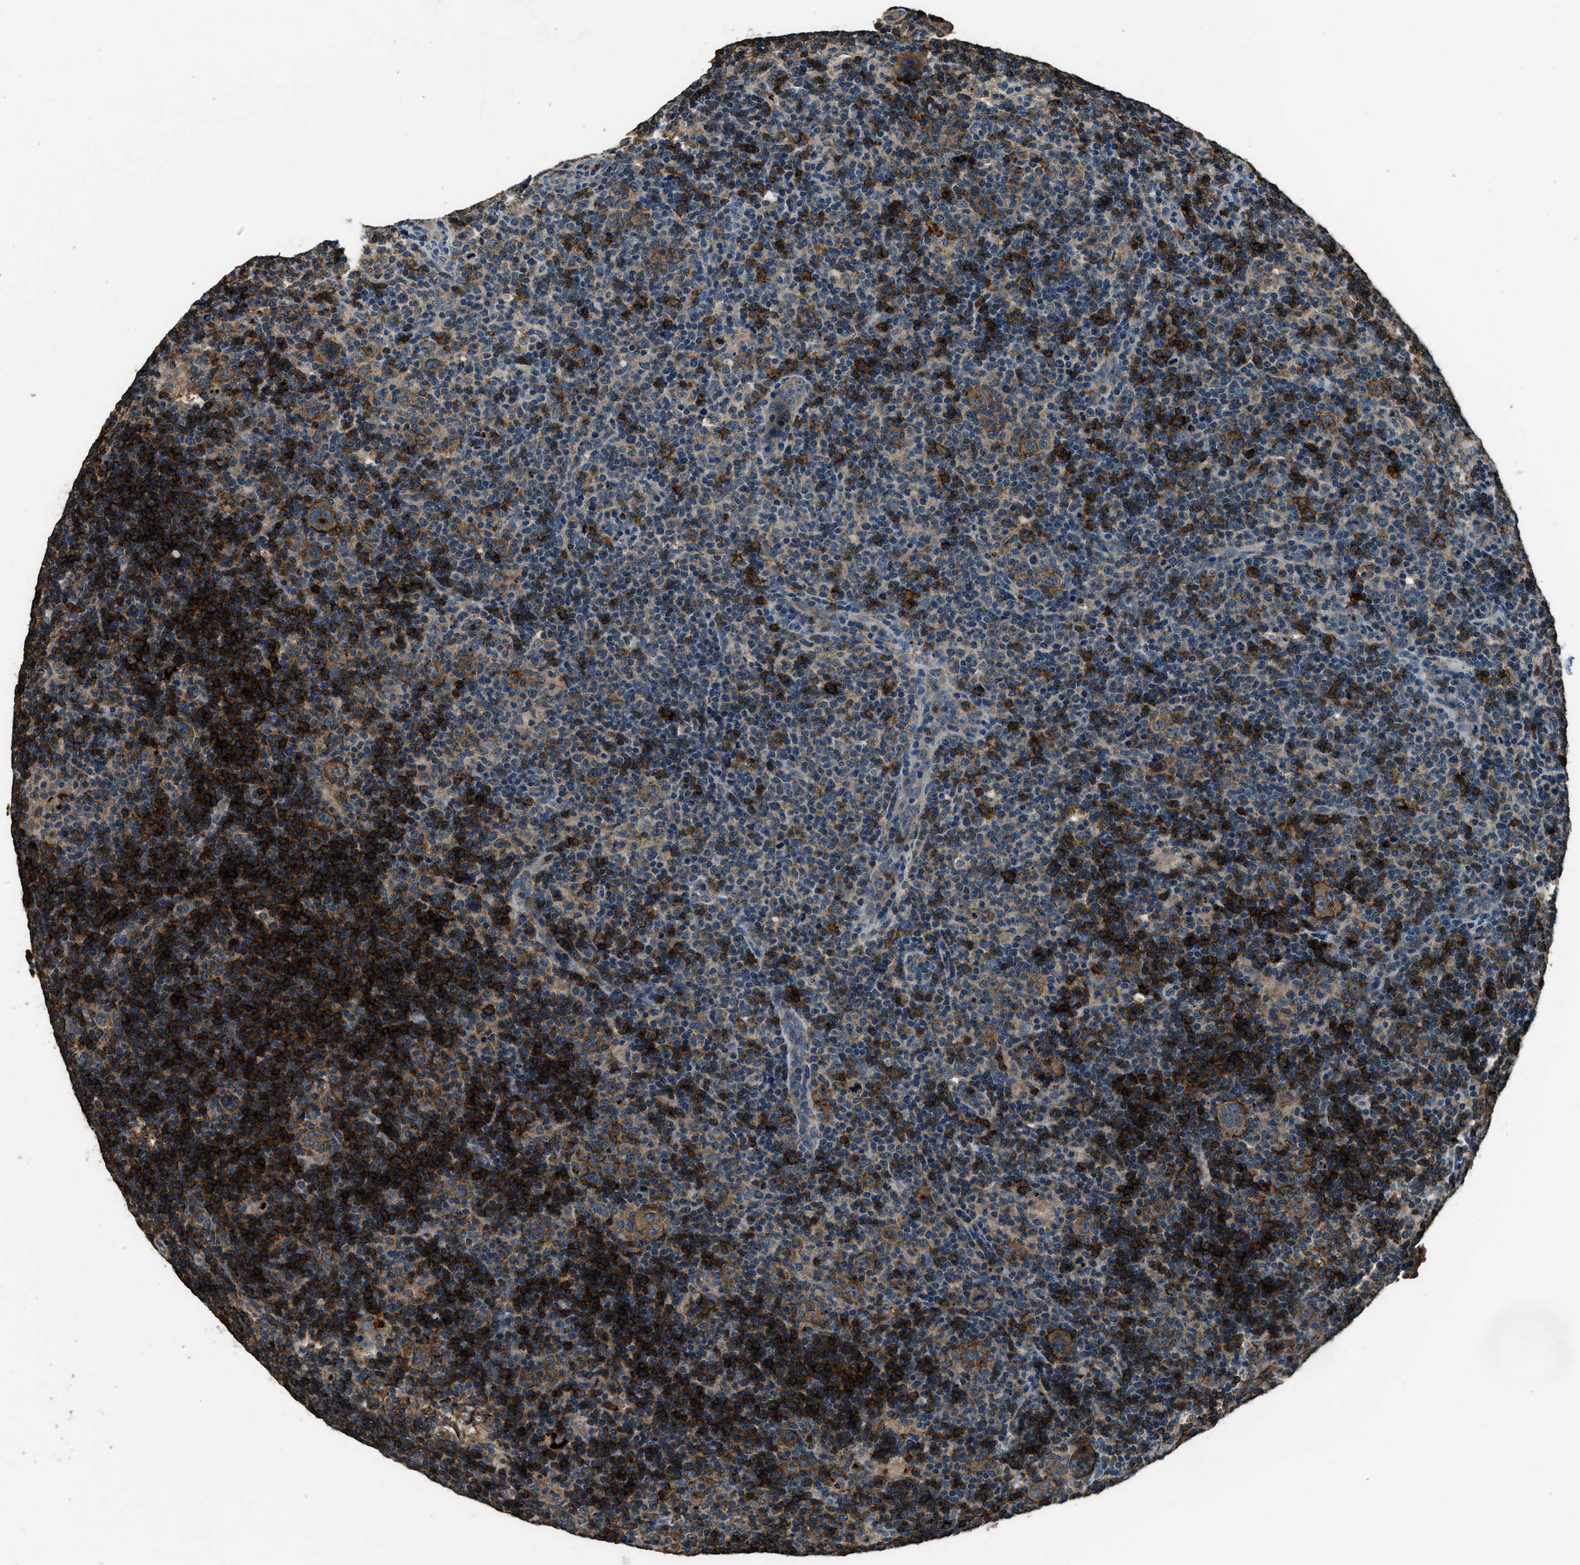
{"staining": {"intensity": "moderate", "quantity": ">75%", "location": "cytoplasmic/membranous"}, "tissue": "lymphoma", "cell_type": "Tumor cells", "image_type": "cancer", "snomed": [{"axis": "morphology", "description": "Hodgkin's disease, NOS"}, {"axis": "topography", "description": "Lymph node"}], "caption": "High-power microscopy captured an IHC photomicrograph of Hodgkin's disease, revealing moderate cytoplasmic/membranous positivity in approximately >75% of tumor cells.", "gene": "SALL3", "patient": {"sex": "female", "age": 57}}